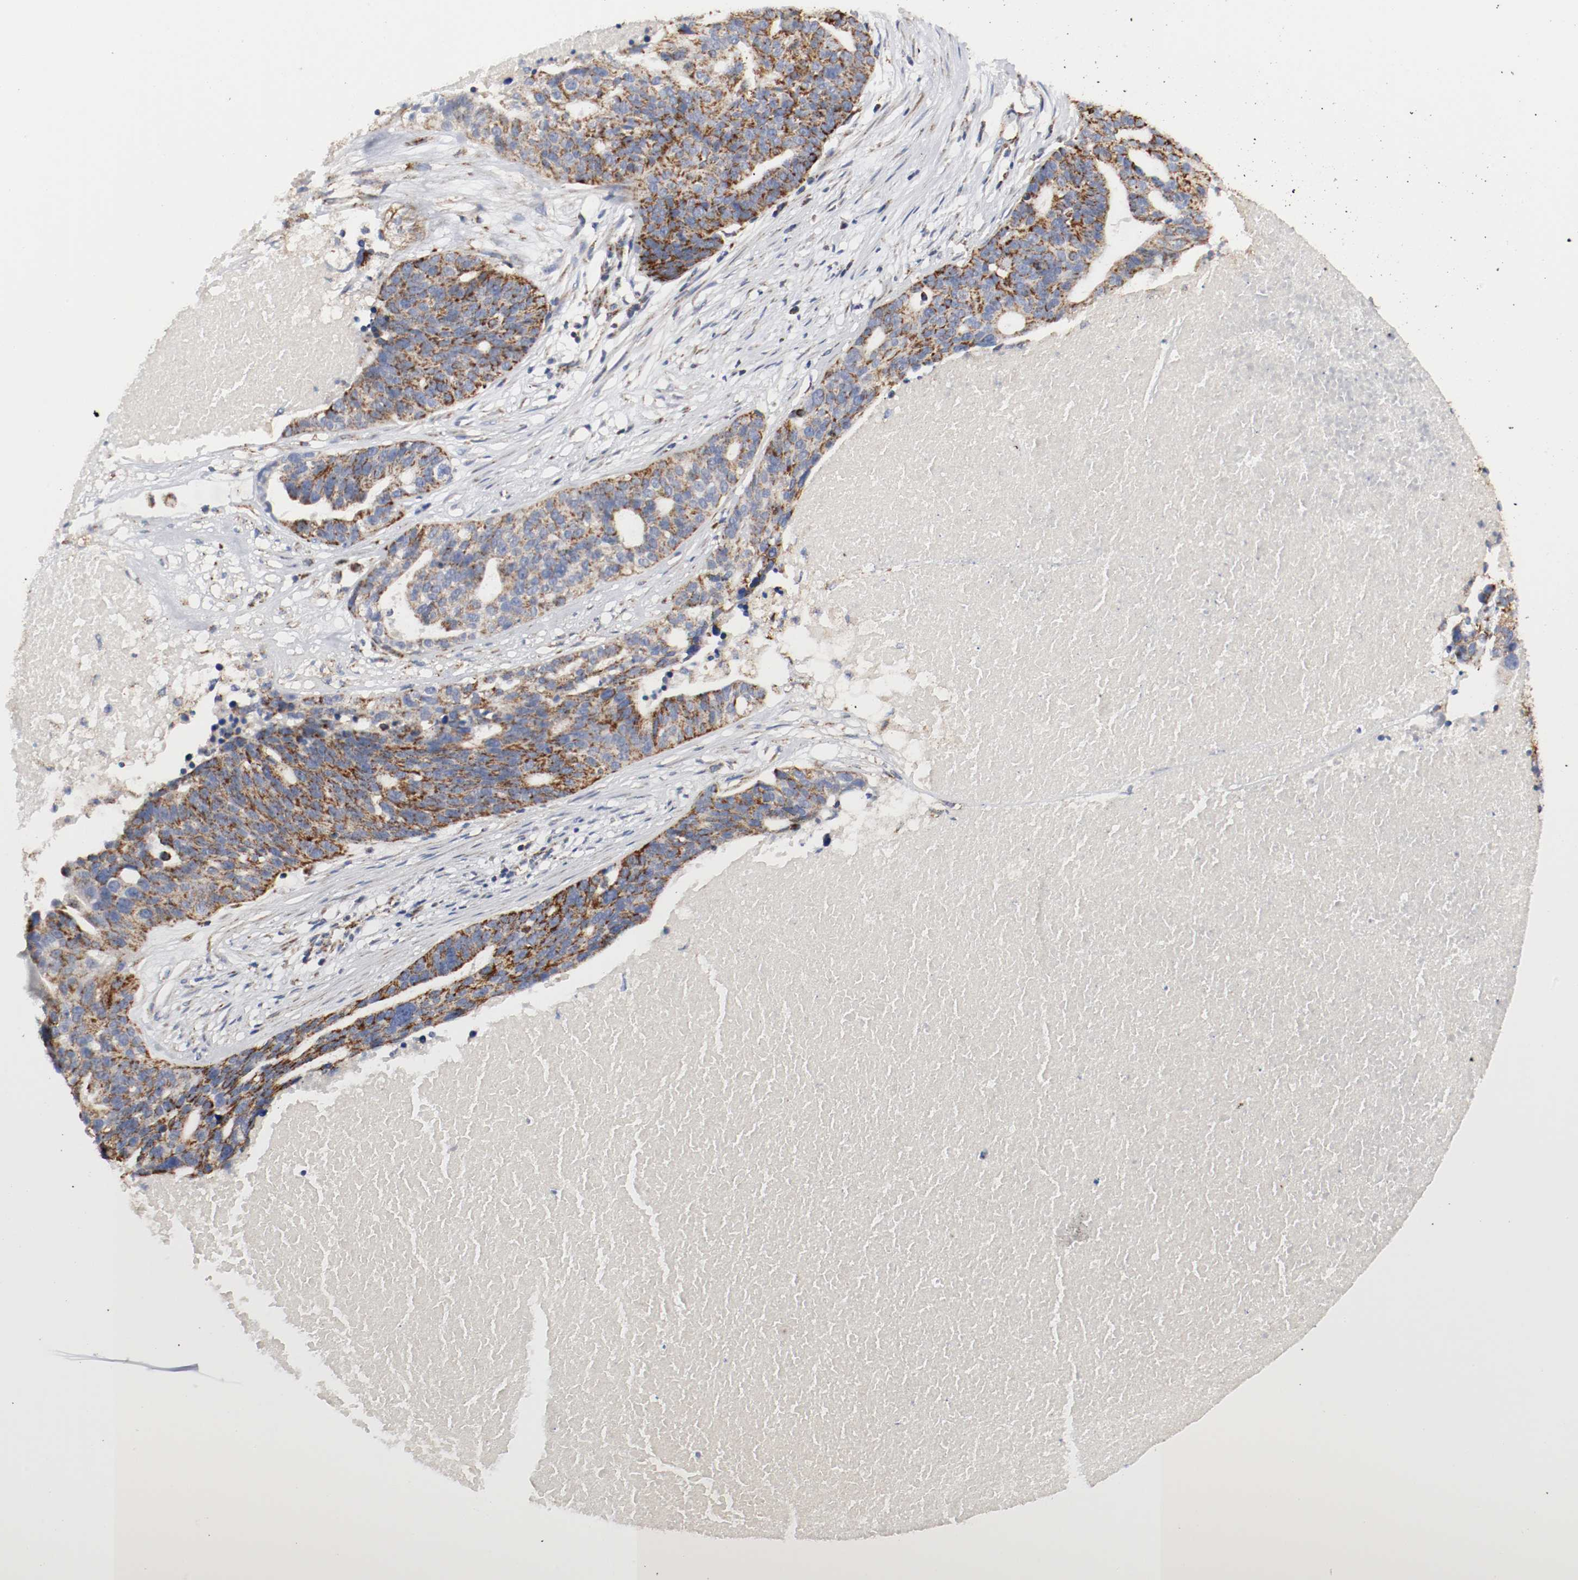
{"staining": {"intensity": "strong", "quantity": ">75%", "location": "cytoplasmic/membranous"}, "tissue": "ovarian cancer", "cell_type": "Tumor cells", "image_type": "cancer", "snomed": [{"axis": "morphology", "description": "Cystadenocarcinoma, serous, NOS"}, {"axis": "topography", "description": "Ovary"}], "caption": "Ovarian cancer (serous cystadenocarcinoma) tissue demonstrates strong cytoplasmic/membranous expression in about >75% of tumor cells, visualized by immunohistochemistry. The protein of interest is stained brown, and the nuclei are stained in blue (DAB IHC with brightfield microscopy, high magnification).", "gene": "AFG3L2", "patient": {"sex": "female", "age": 59}}